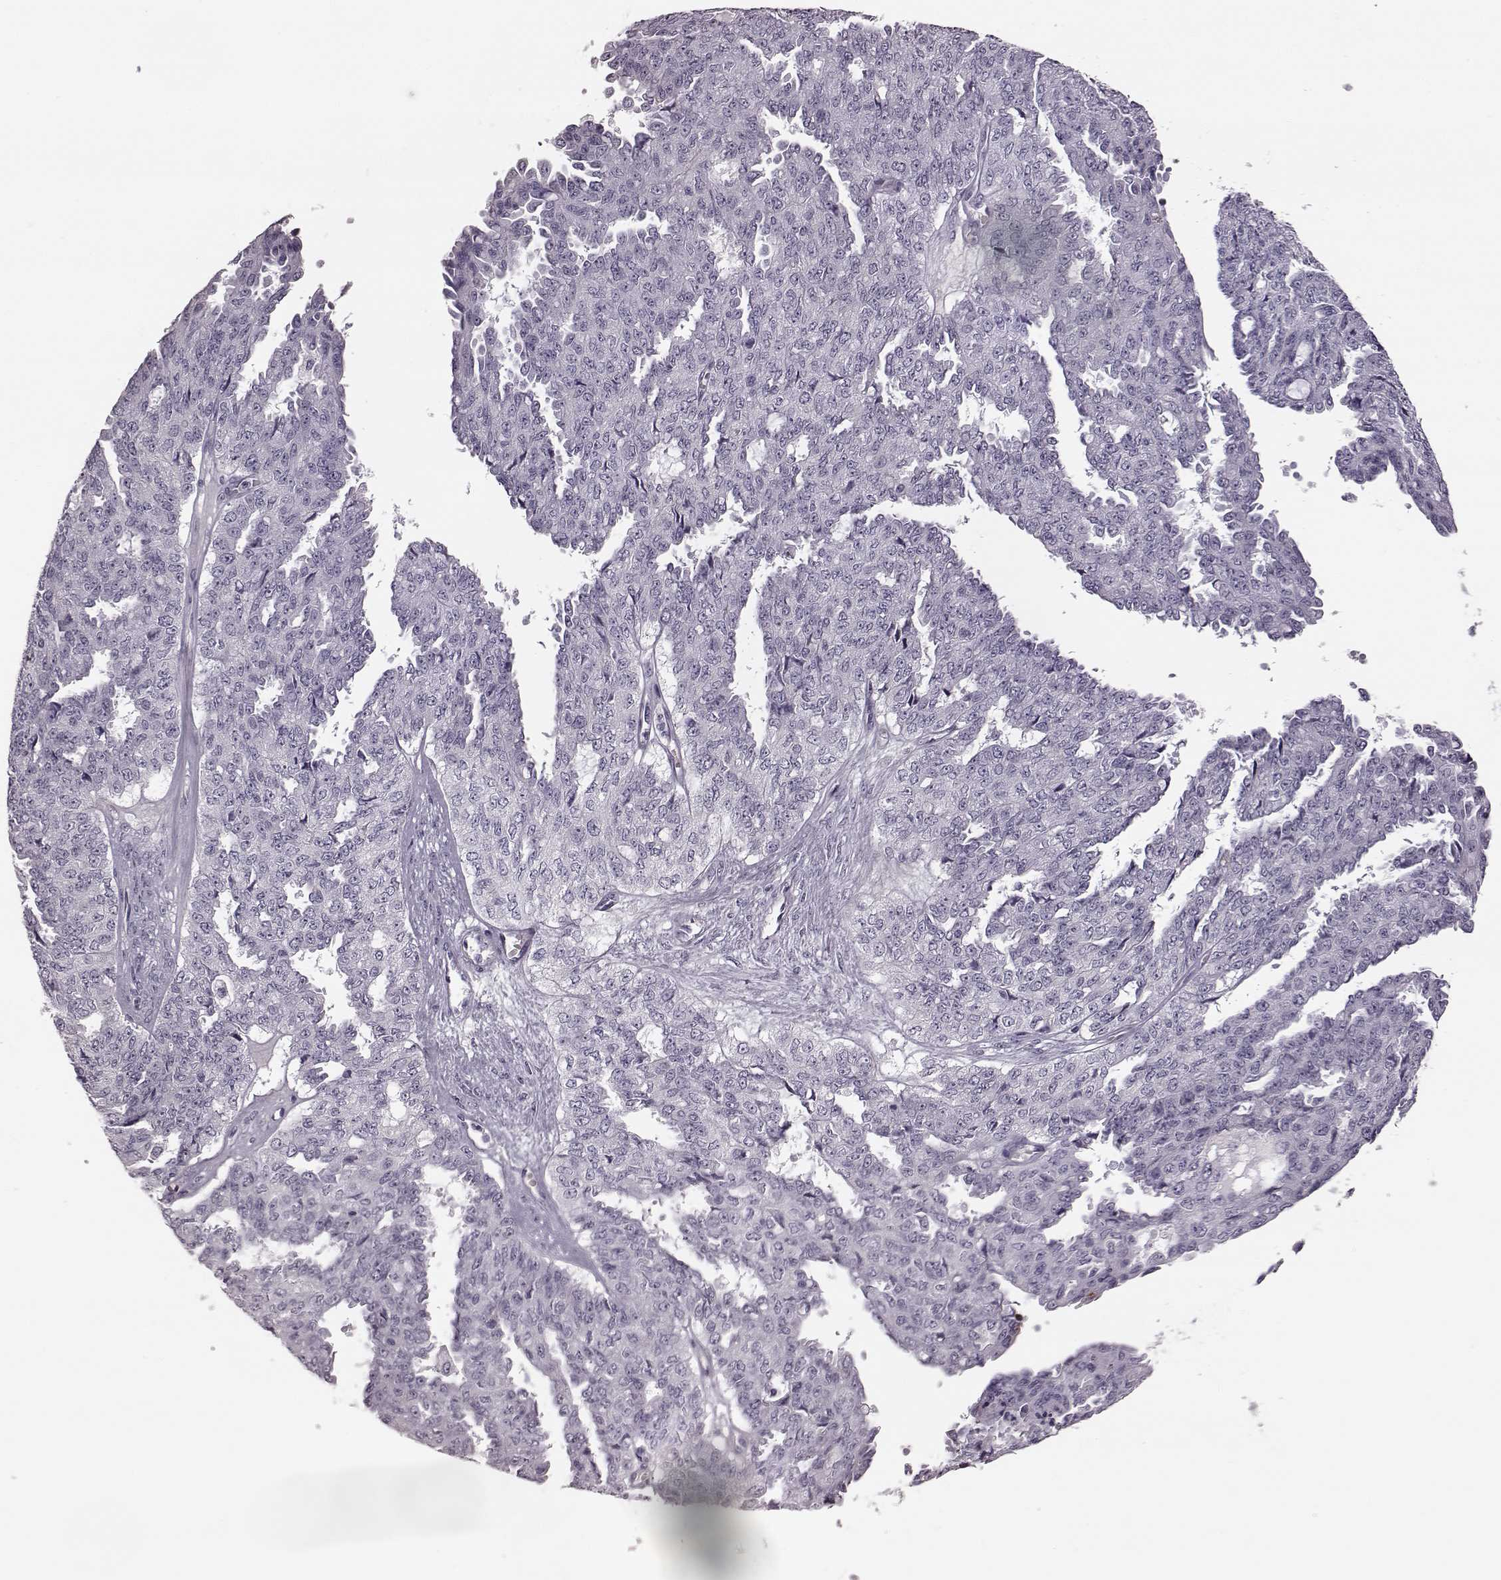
{"staining": {"intensity": "negative", "quantity": "none", "location": "none"}, "tissue": "ovarian cancer", "cell_type": "Tumor cells", "image_type": "cancer", "snomed": [{"axis": "morphology", "description": "Cystadenocarcinoma, serous, NOS"}, {"axis": "topography", "description": "Ovary"}], "caption": "Immunohistochemistry (IHC) histopathology image of neoplastic tissue: human ovarian cancer stained with DAB (3,3'-diaminobenzidine) reveals no significant protein expression in tumor cells.", "gene": "ZNF433", "patient": {"sex": "female", "age": 71}}